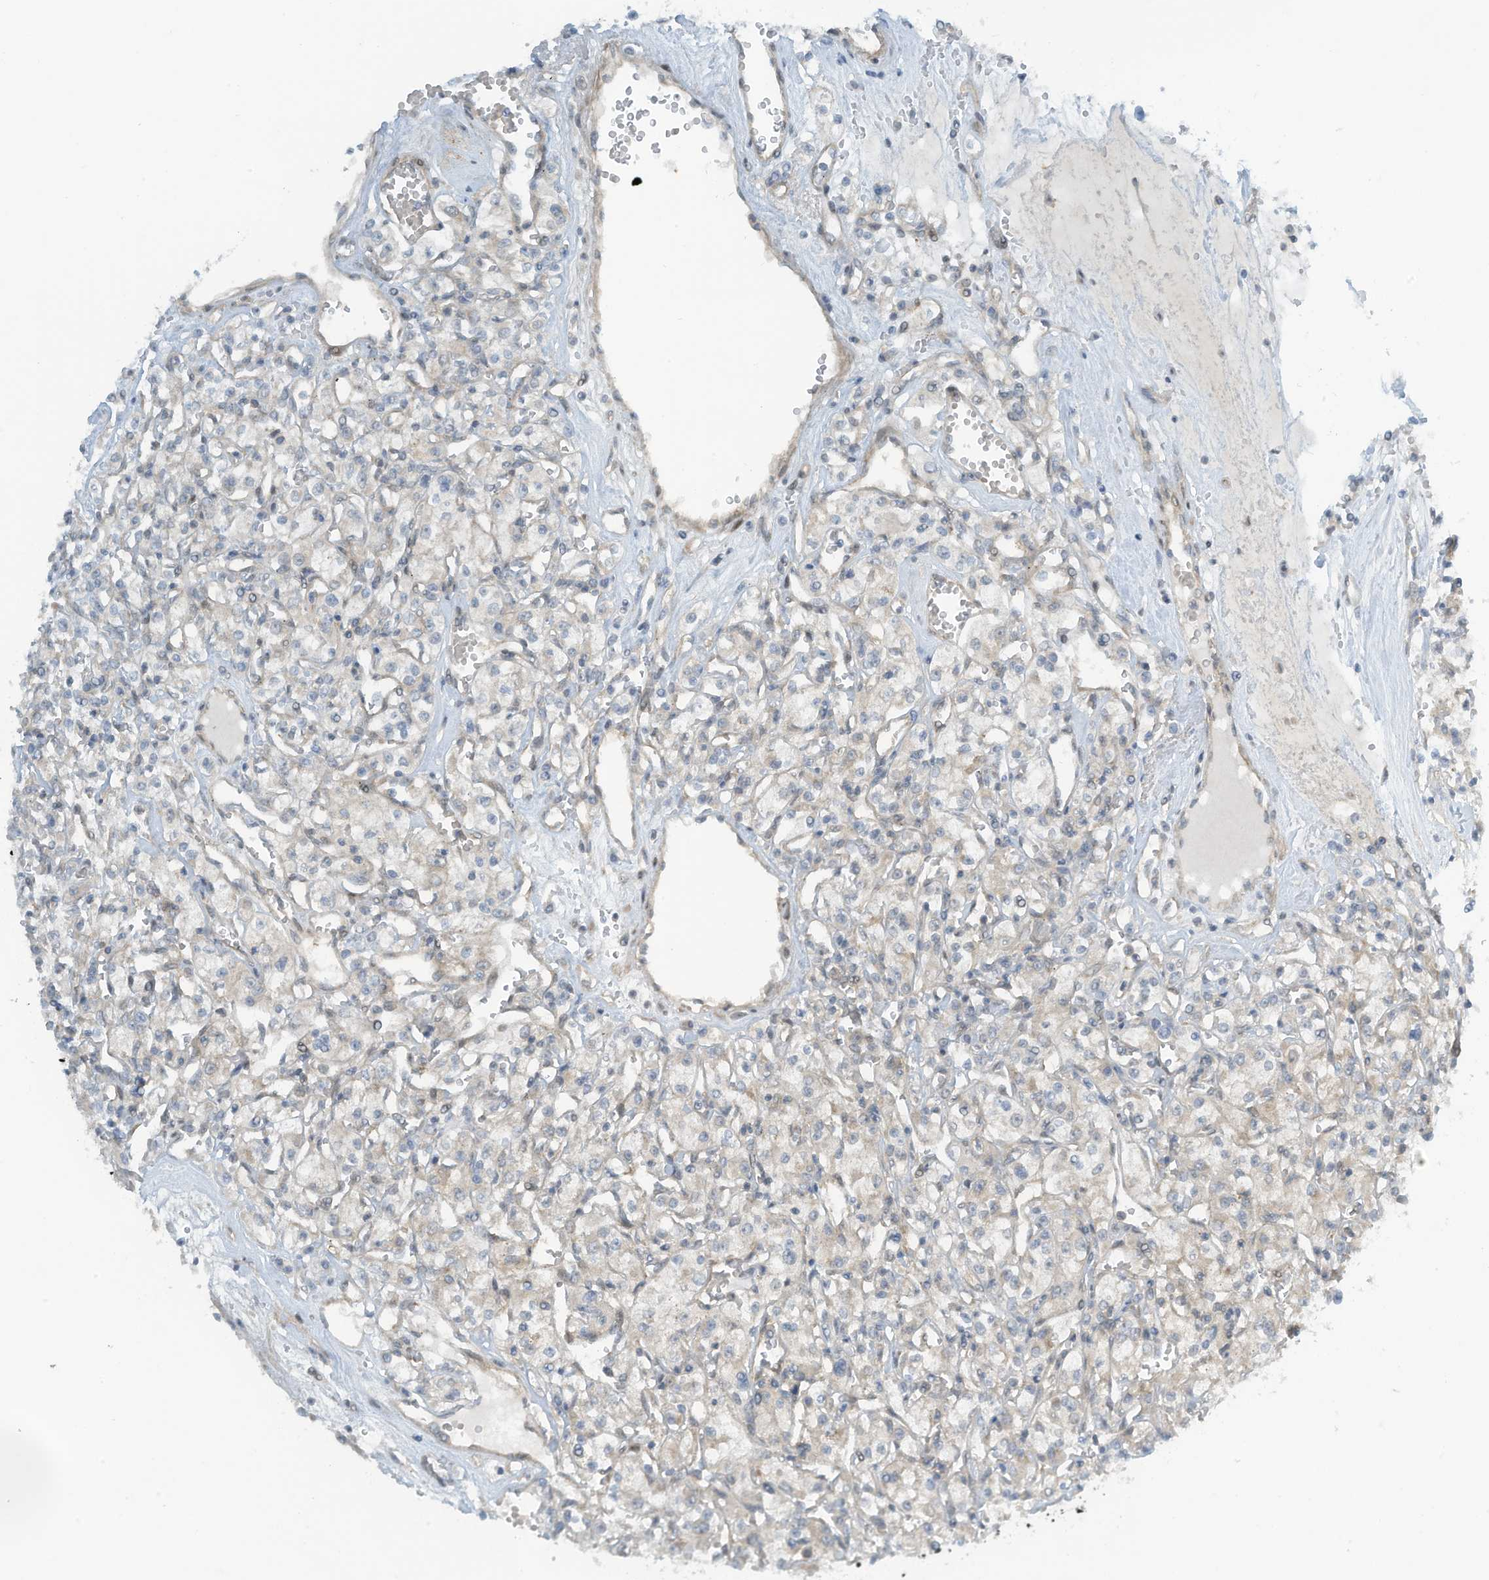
{"staining": {"intensity": "weak", "quantity": "<25%", "location": "cytoplasmic/membranous"}, "tissue": "renal cancer", "cell_type": "Tumor cells", "image_type": "cancer", "snomed": [{"axis": "morphology", "description": "Adenocarcinoma, NOS"}, {"axis": "topography", "description": "Kidney"}], "caption": "High magnification brightfield microscopy of renal cancer stained with DAB (brown) and counterstained with hematoxylin (blue): tumor cells show no significant staining. (DAB (3,3'-diaminobenzidine) immunohistochemistry visualized using brightfield microscopy, high magnification).", "gene": "FSD1L", "patient": {"sex": "female", "age": 59}}